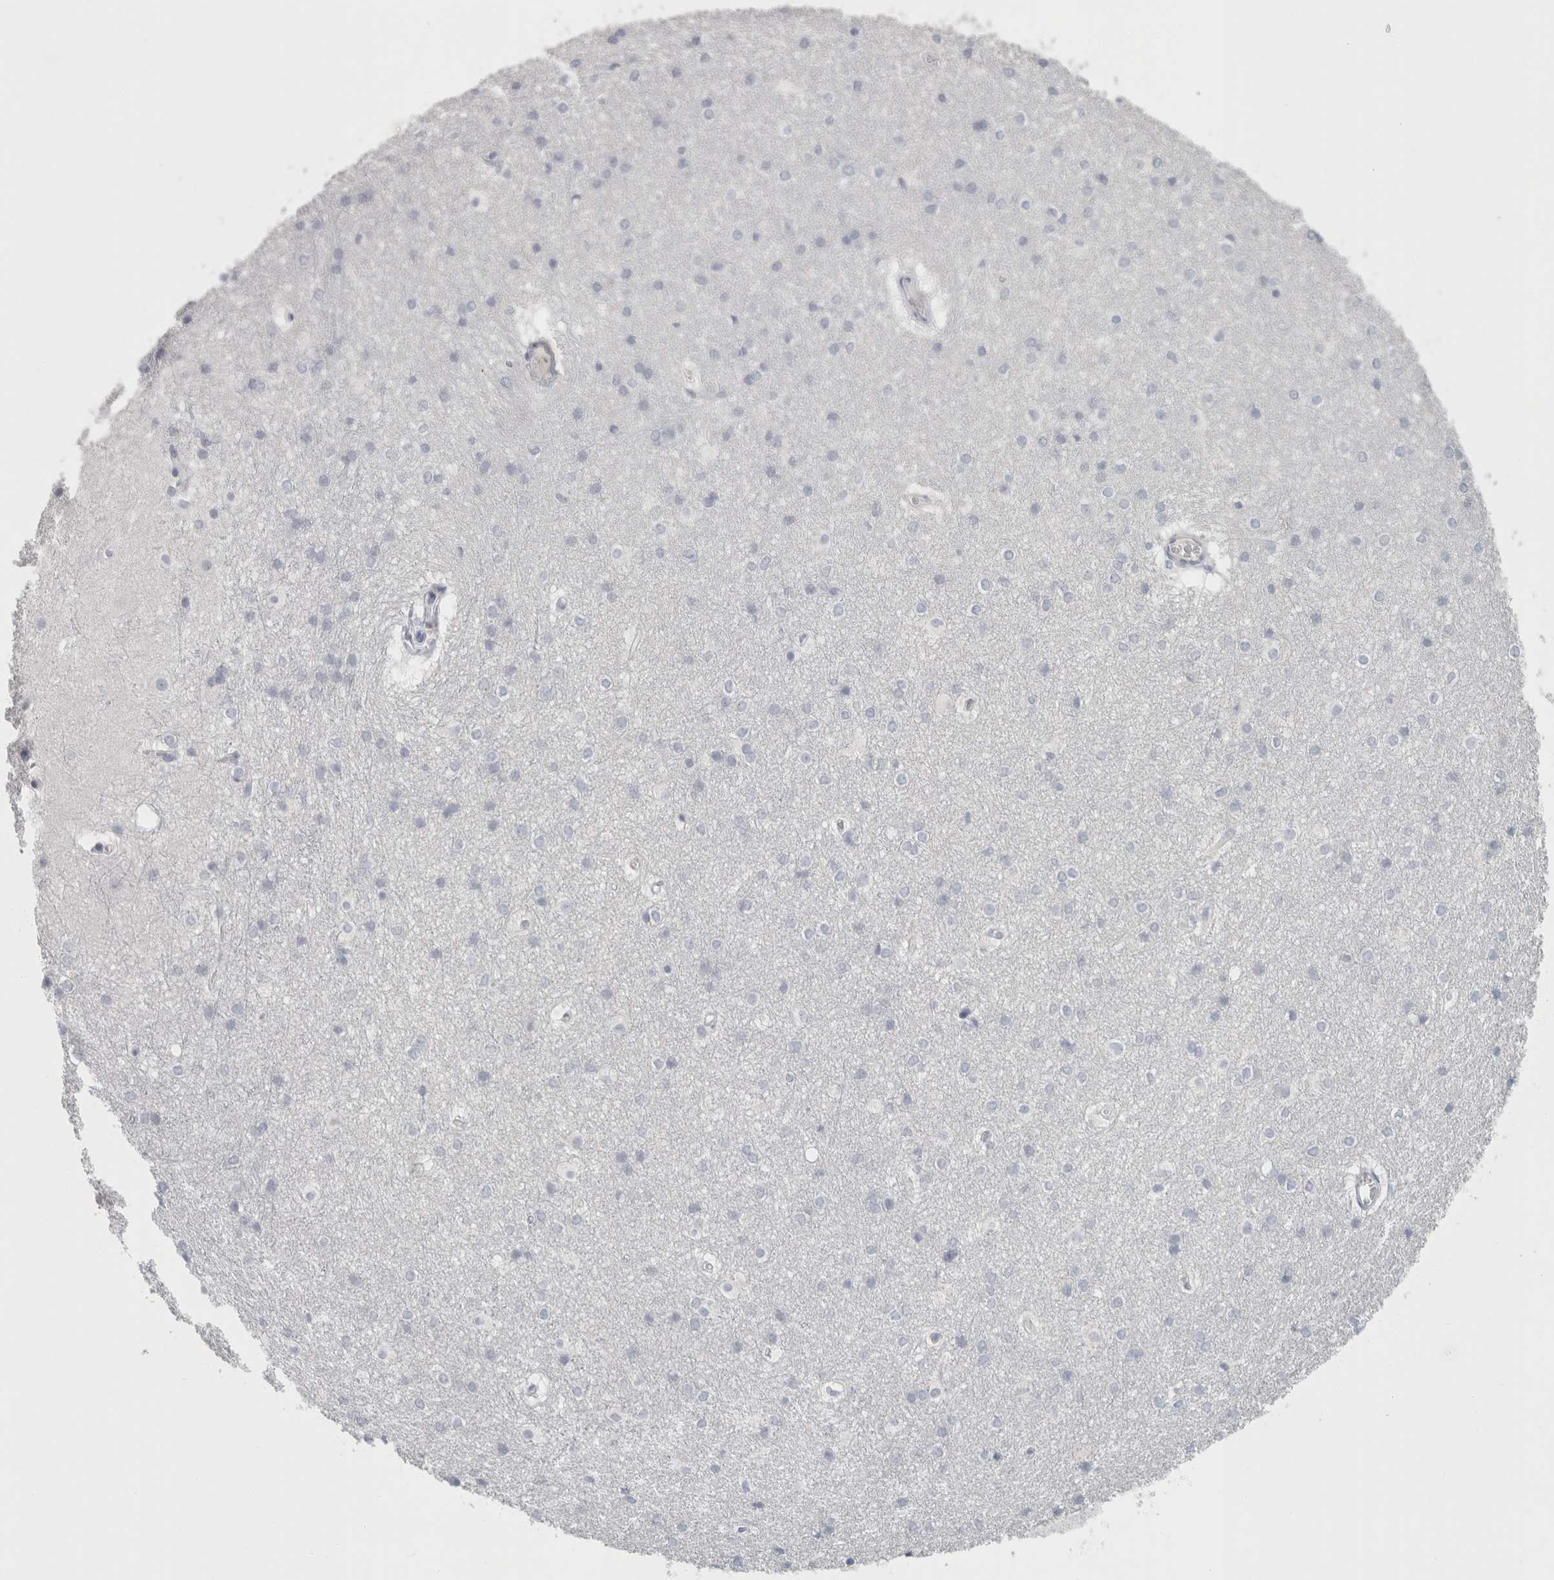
{"staining": {"intensity": "negative", "quantity": "none", "location": "none"}, "tissue": "caudate", "cell_type": "Glial cells", "image_type": "normal", "snomed": [{"axis": "morphology", "description": "Normal tissue, NOS"}, {"axis": "topography", "description": "Lateral ventricle wall"}], "caption": "Immunohistochemistry (IHC) of unremarkable caudate demonstrates no staining in glial cells.", "gene": "SLC28A3", "patient": {"sex": "female", "age": 19}}